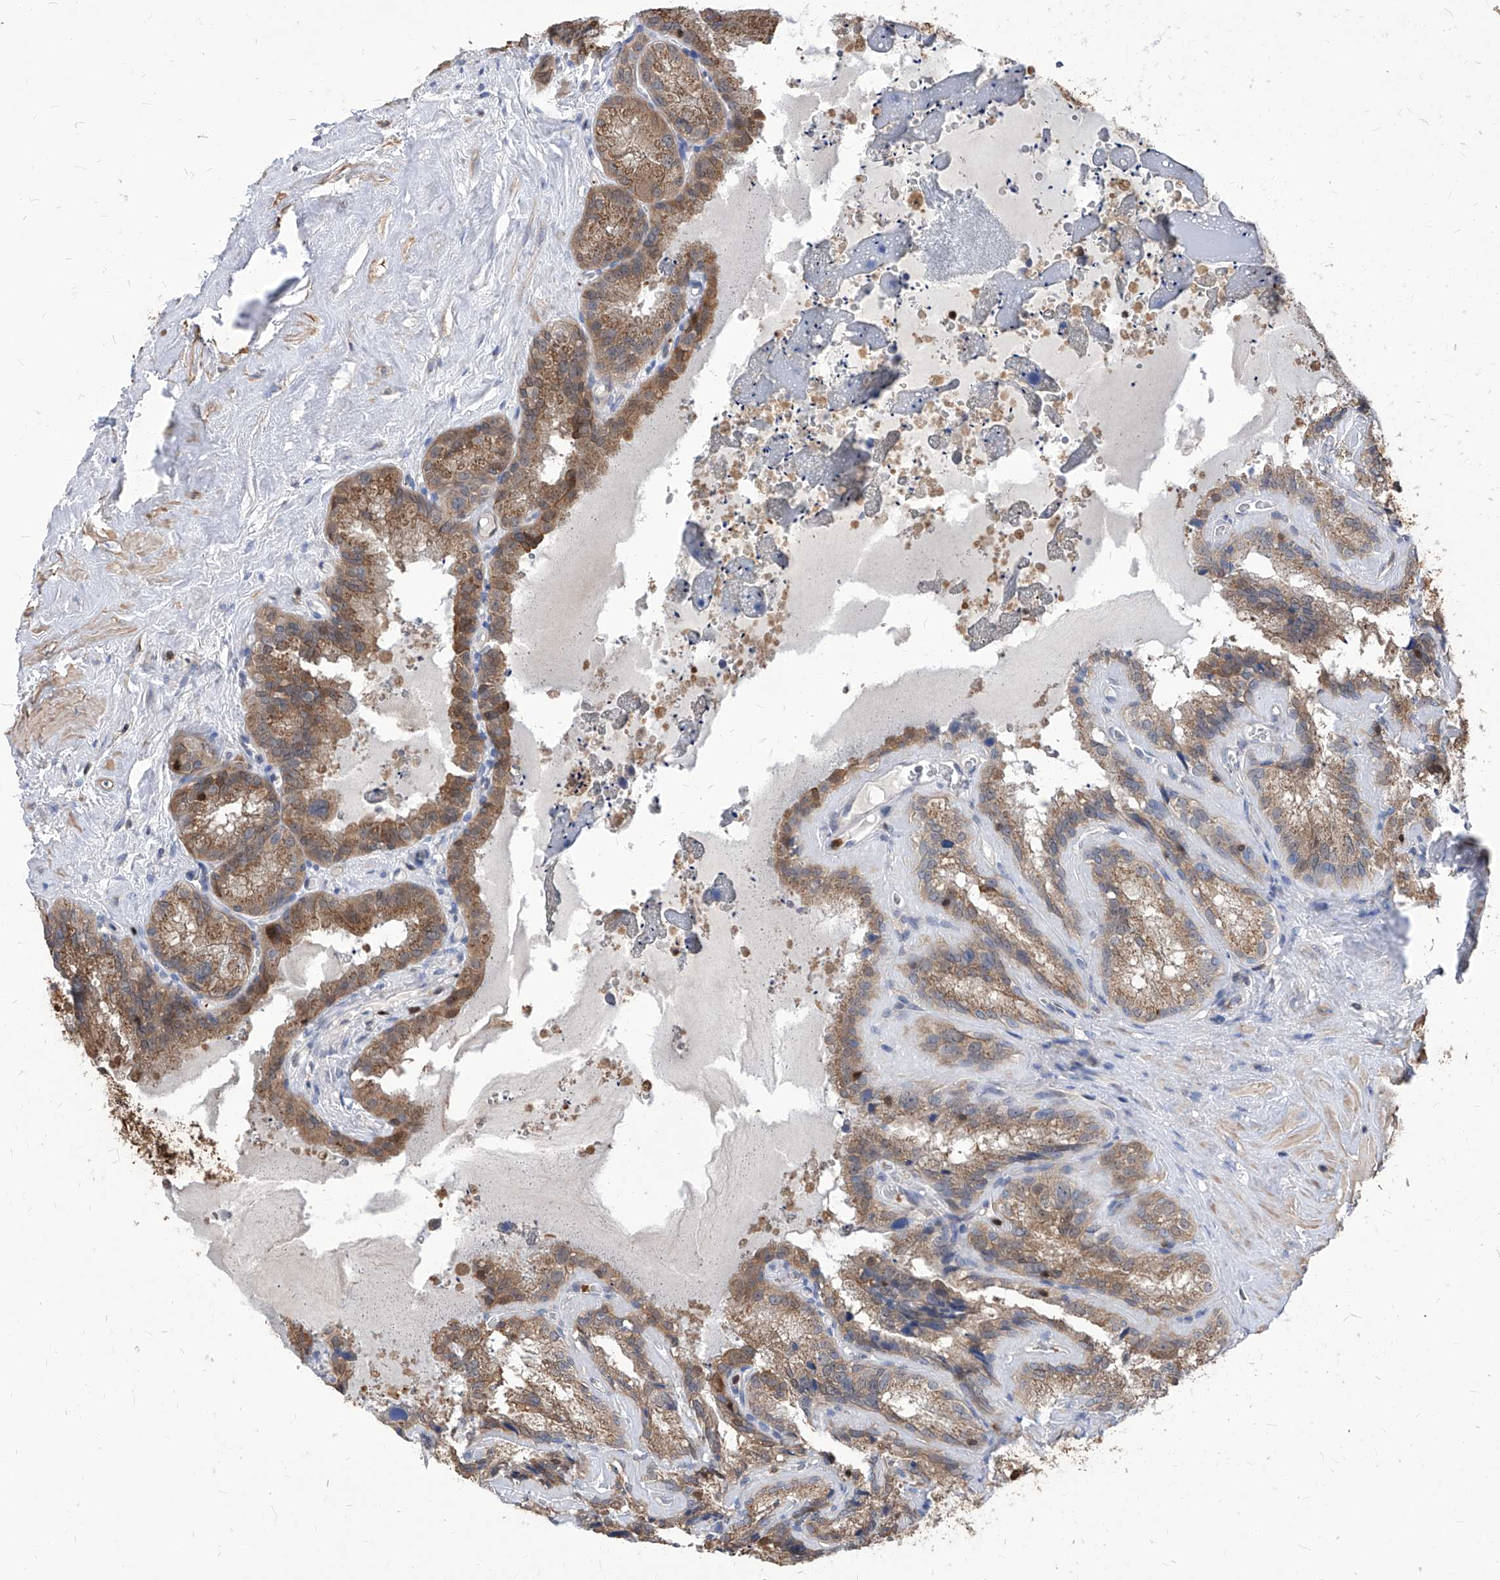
{"staining": {"intensity": "moderate", "quantity": ">75%", "location": "cytoplasmic/membranous"}, "tissue": "seminal vesicle", "cell_type": "Glandular cells", "image_type": "normal", "snomed": [{"axis": "morphology", "description": "Normal tissue, NOS"}, {"axis": "topography", "description": "Prostate"}, {"axis": "topography", "description": "Seminal veicle"}], "caption": "Immunohistochemical staining of normal seminal vesicle reveals moderate cytoplasmic/membranous protein expression in about >75% of glandular cells.", "gene": "ABRACL", "patient": {"sex": "male", "age": 59}}